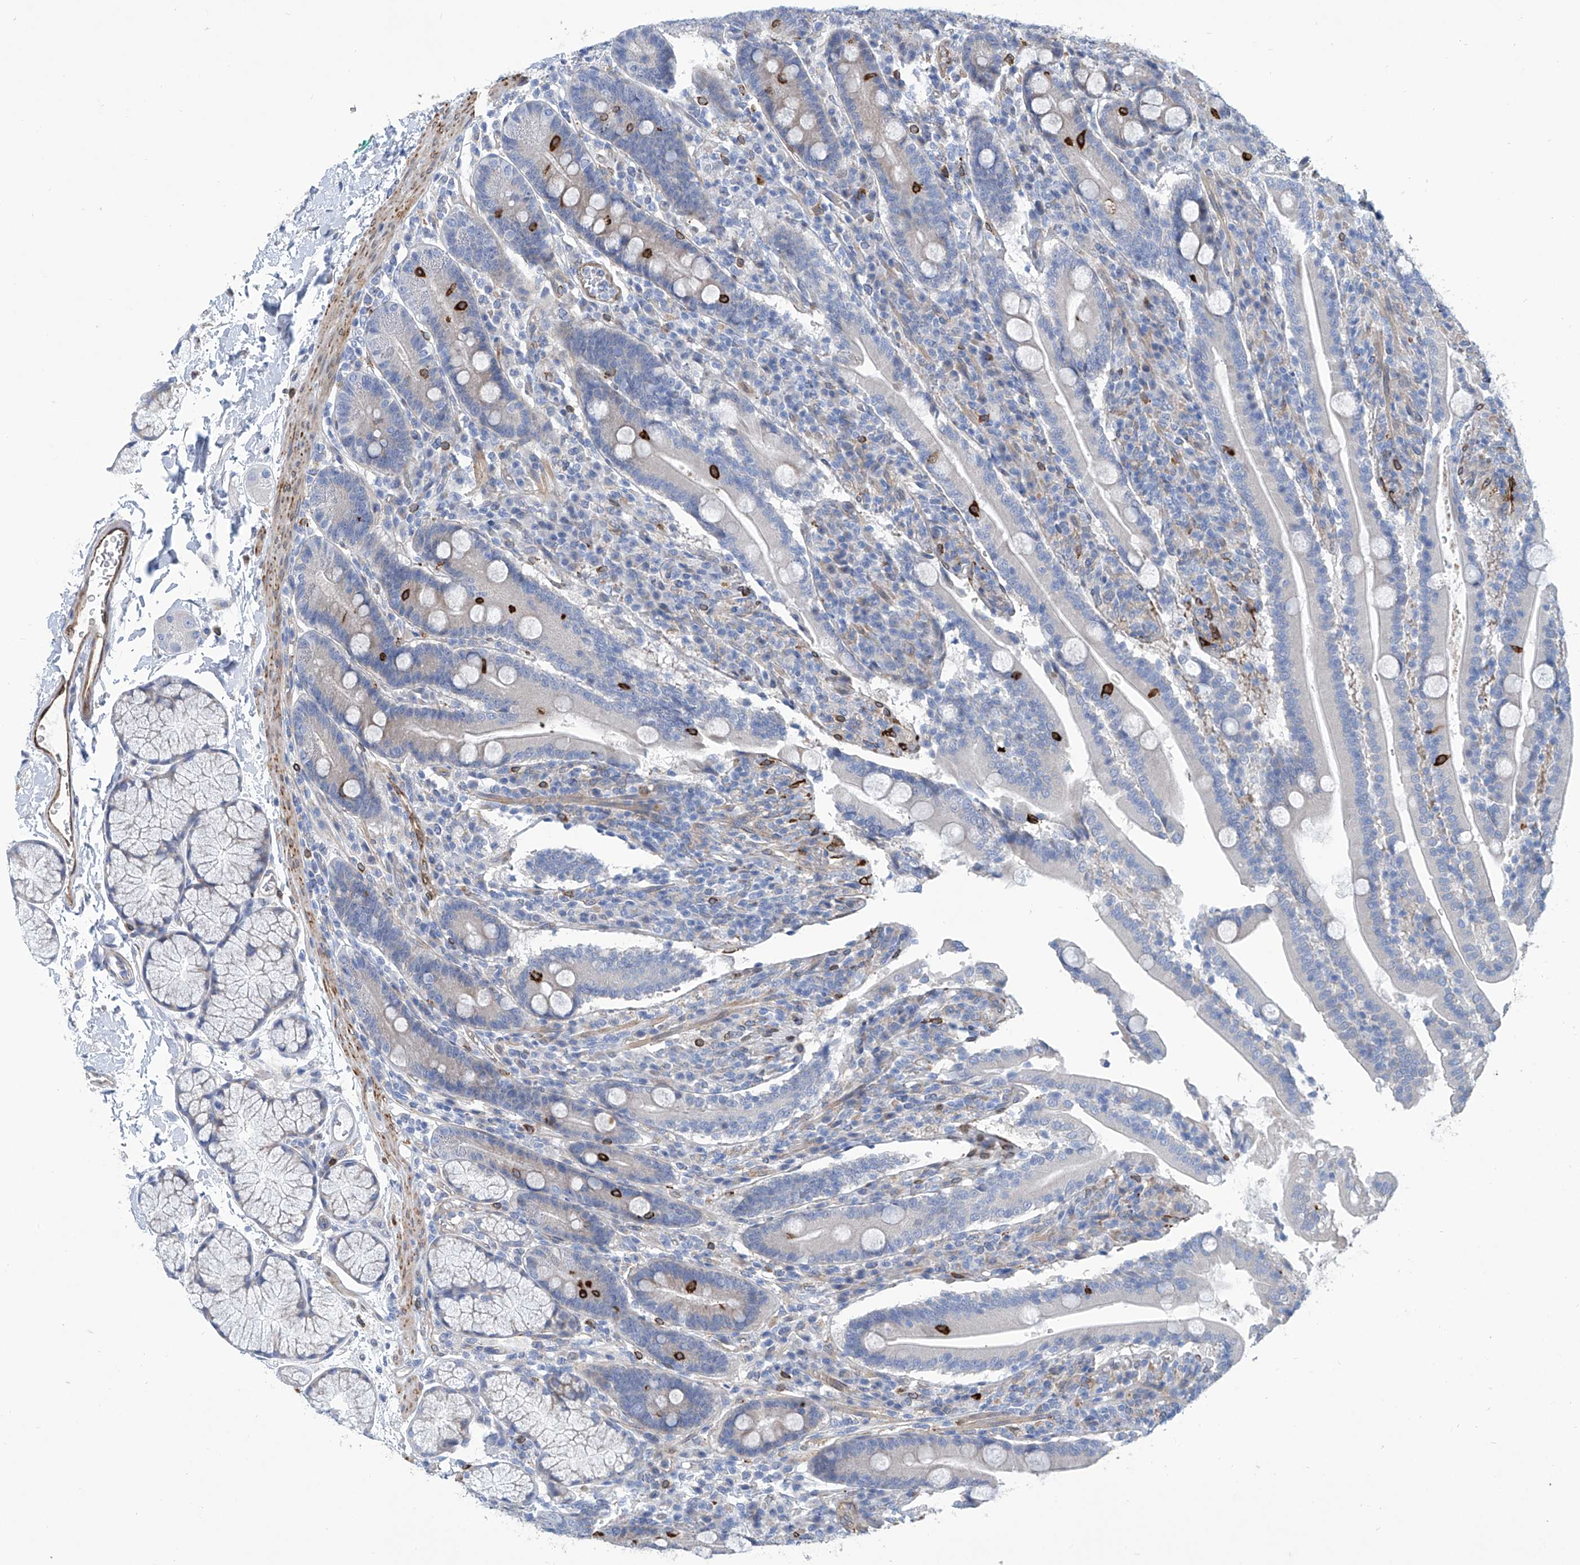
{"staining": {"intensity": "moderate", "quantity": "<25%", "location": "cytoplasmic/membranous"}, "tissue": "duodenum", "cell_type": "Glandular cells", "image_type": "normal", "snomed": [{"axis": "morphology", "description": "Normal tissue, NOS"}, {"axis": "topography", "description": "Duodenum"}], "caption": "Normal duodenum exhibits moderate cytoplasmic/membranous staining in approximately <25% of glandular cells, visualized by immunohistochemistry.", "gene": "TNN", "patient": {"sex": "male", "age": 35}}